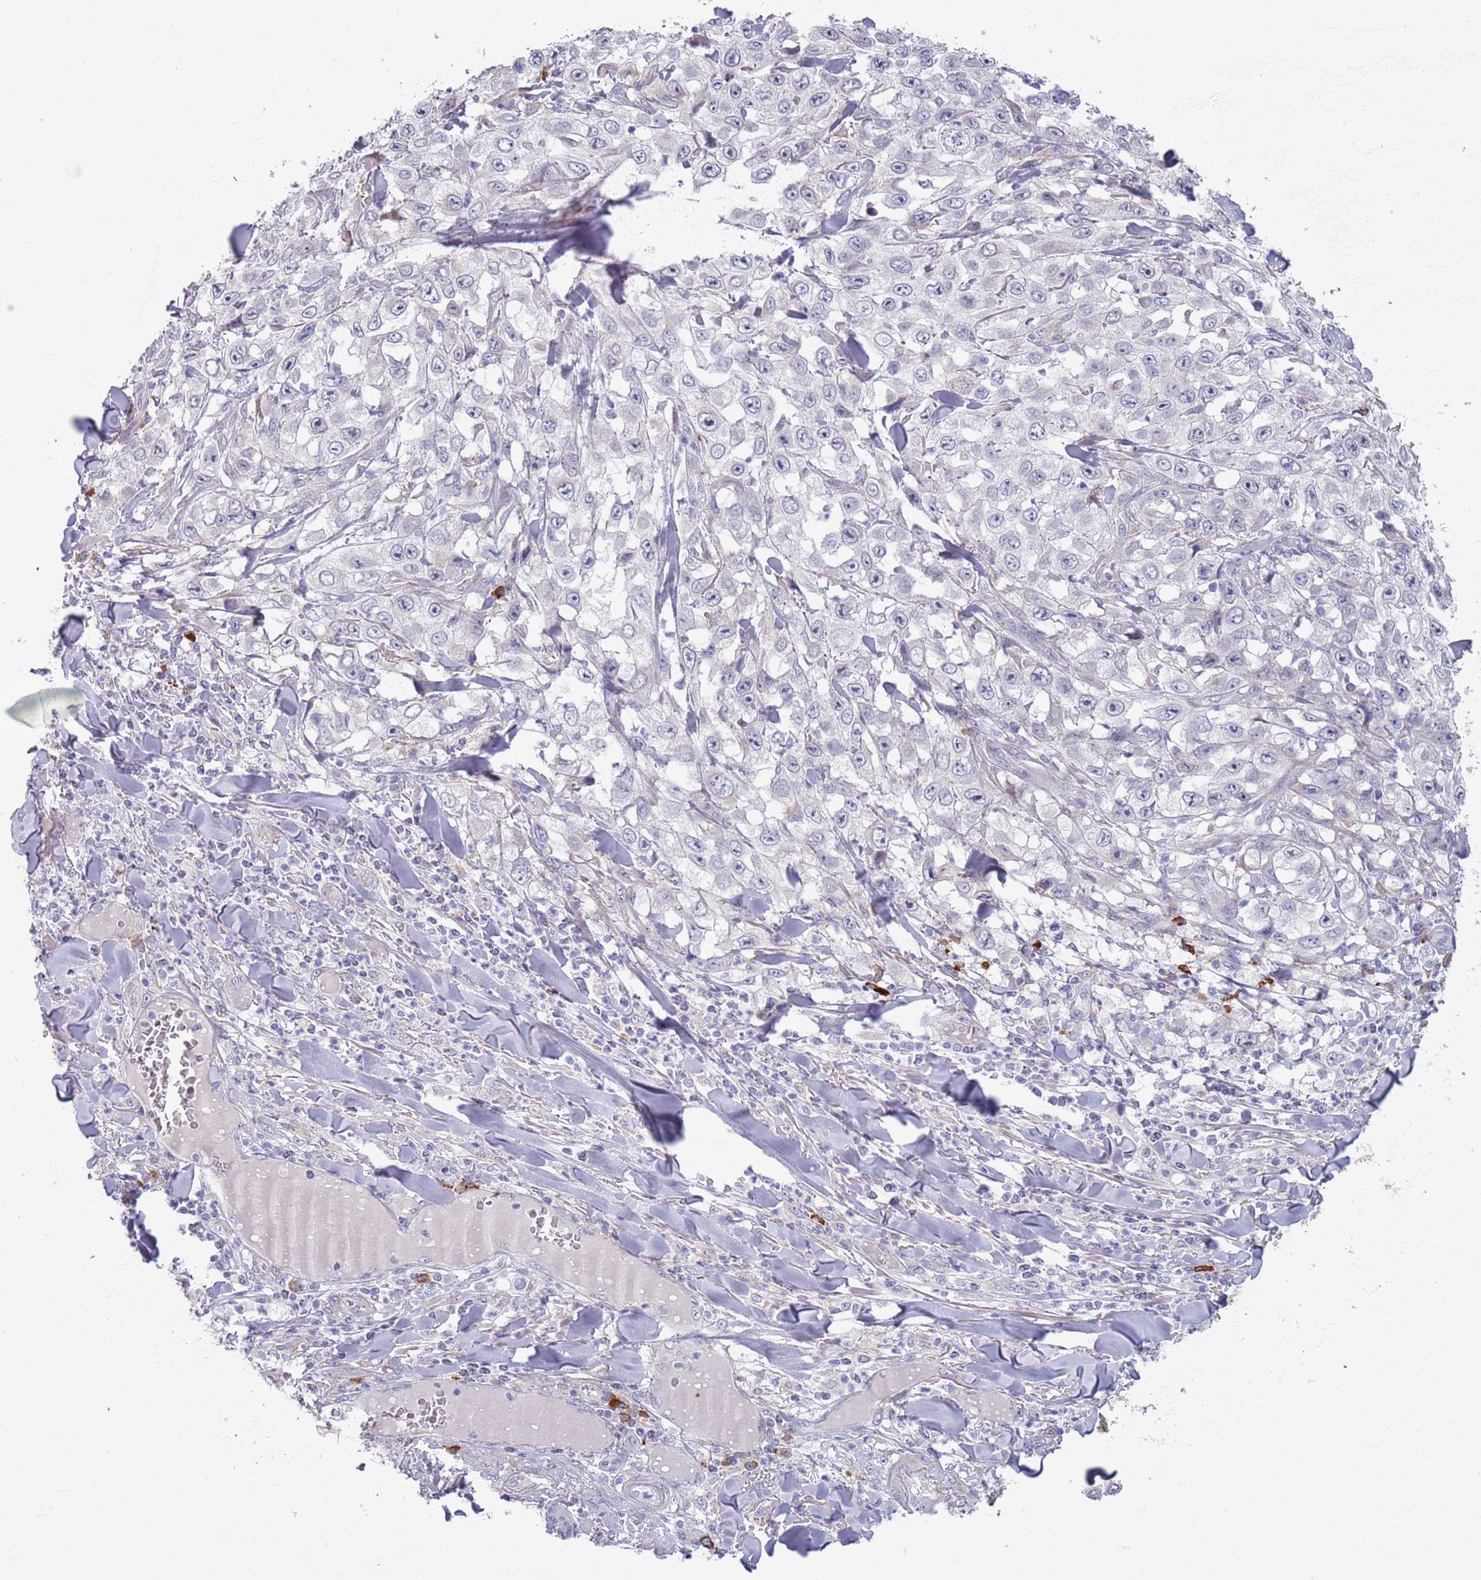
{"staining": {"intensity": "negative", "quantity": "none", "location": "none"}, "tissue": "skin cancer", "cell_type": "Tumor cells", "image_type": "cancer", "snomed": [{"axis": "morphology", "description": "Squamous cell carcinoma, NOS"}, {"axis": "topography", "description": "Skin"}], "caption": "This is an immunohistochemistry (IHC) histopathology image of human skin cancer (squamous cell carcinoma). There is no expression in tumor cells.", "gene": "LTB", "patient": {"sex": "male", "age": 82}}